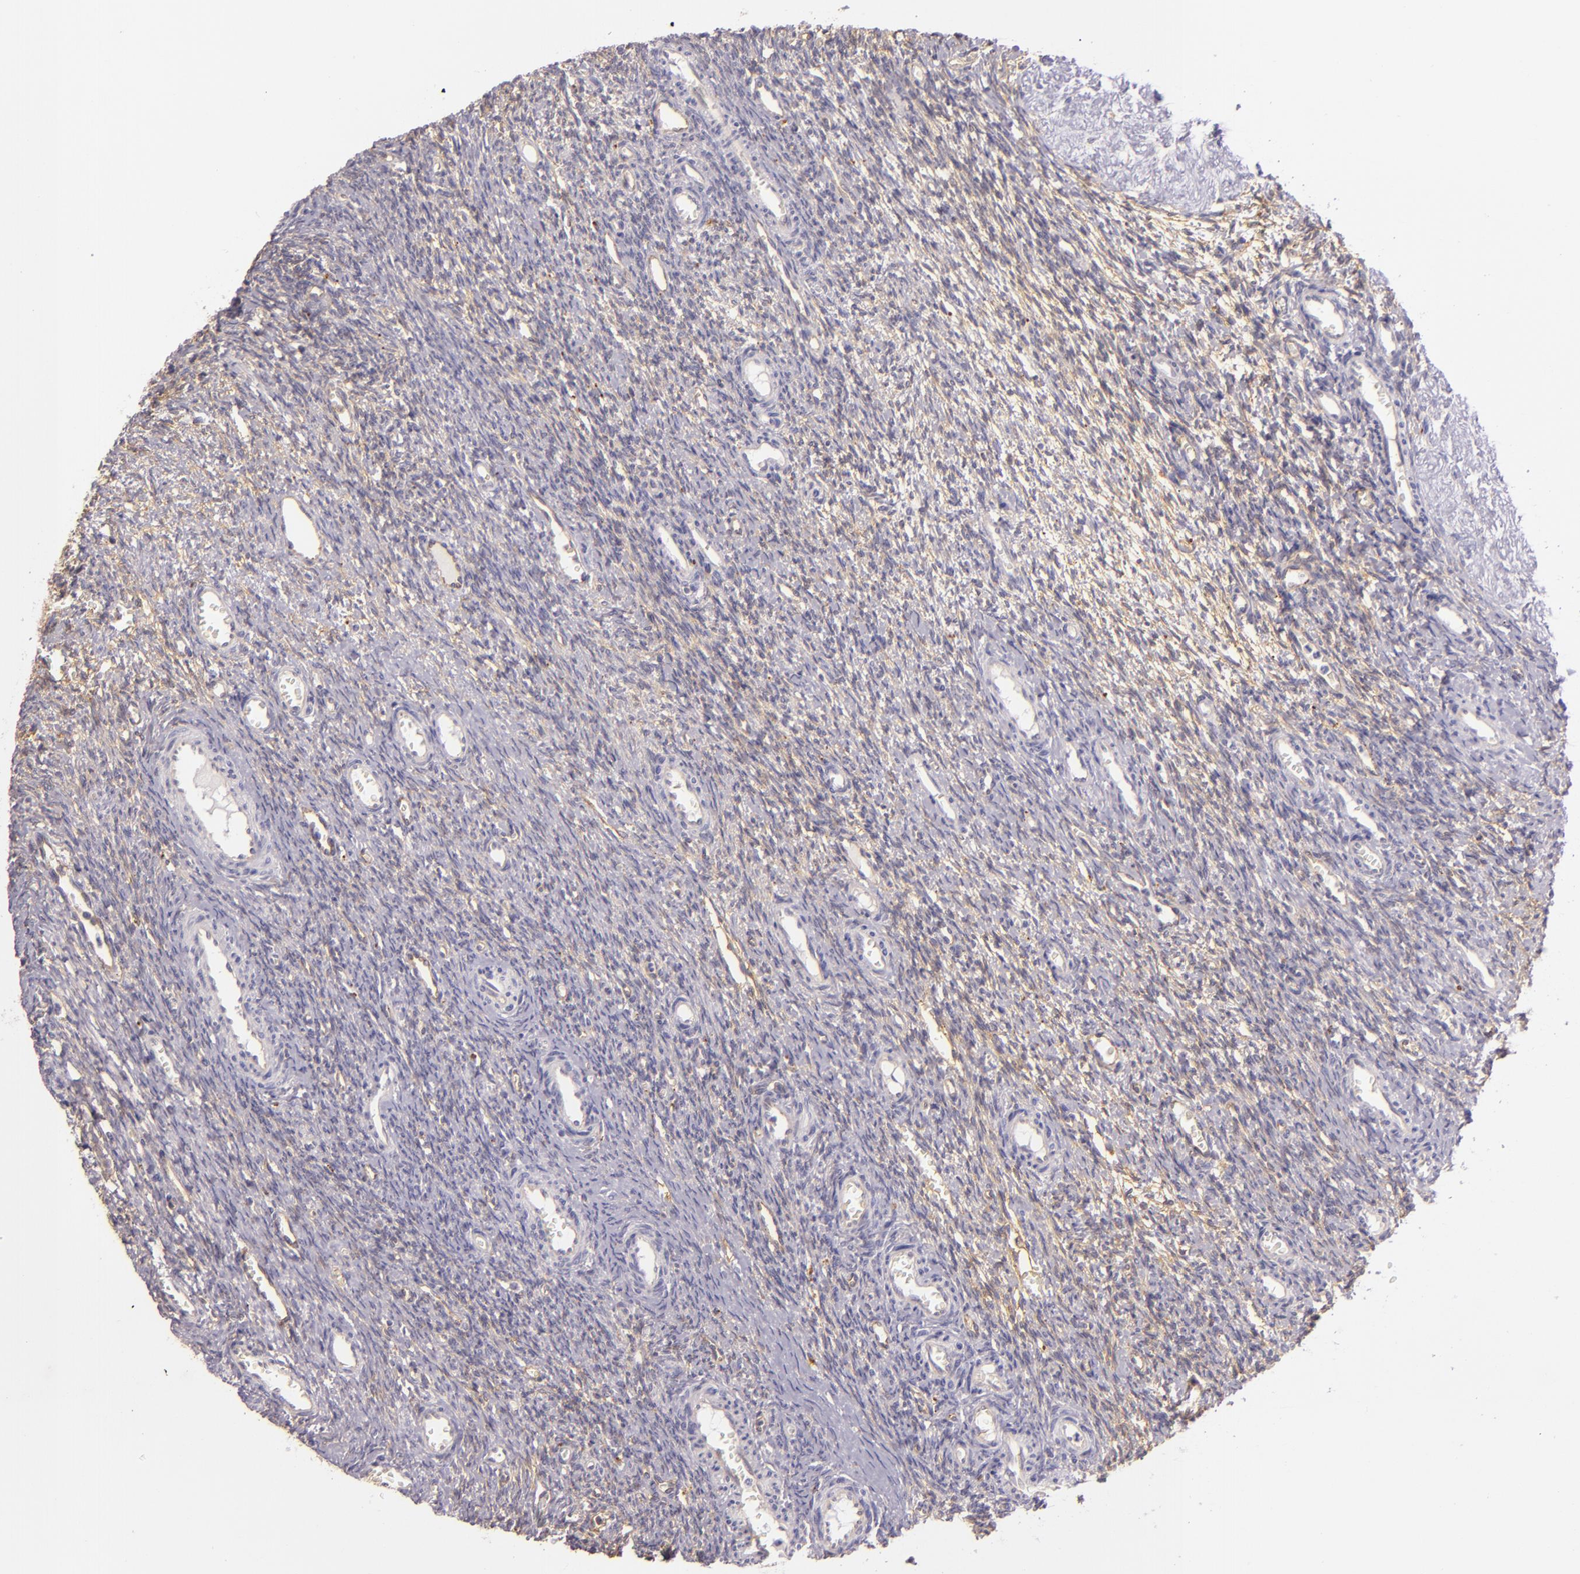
{"staining": {"intensity": "weak", "quantity": "<25%", "location": "cytoplasmic/membranous"}, "tissue": "ovary", "cell_type": "Ovarian stroma cells", "image_type": "normal", "snomed": [{"axis": "morphology", "description": "Normal tissue, NOS"}, {"axis": "topography", "description": "Ovary"}], "caption": "A photomicrograph of ovary stained for a protein demonstrates no brown staining in ovarian stroma cells.", "gene": "CTSF", "patient": {"sex": "female", "age": 39}}